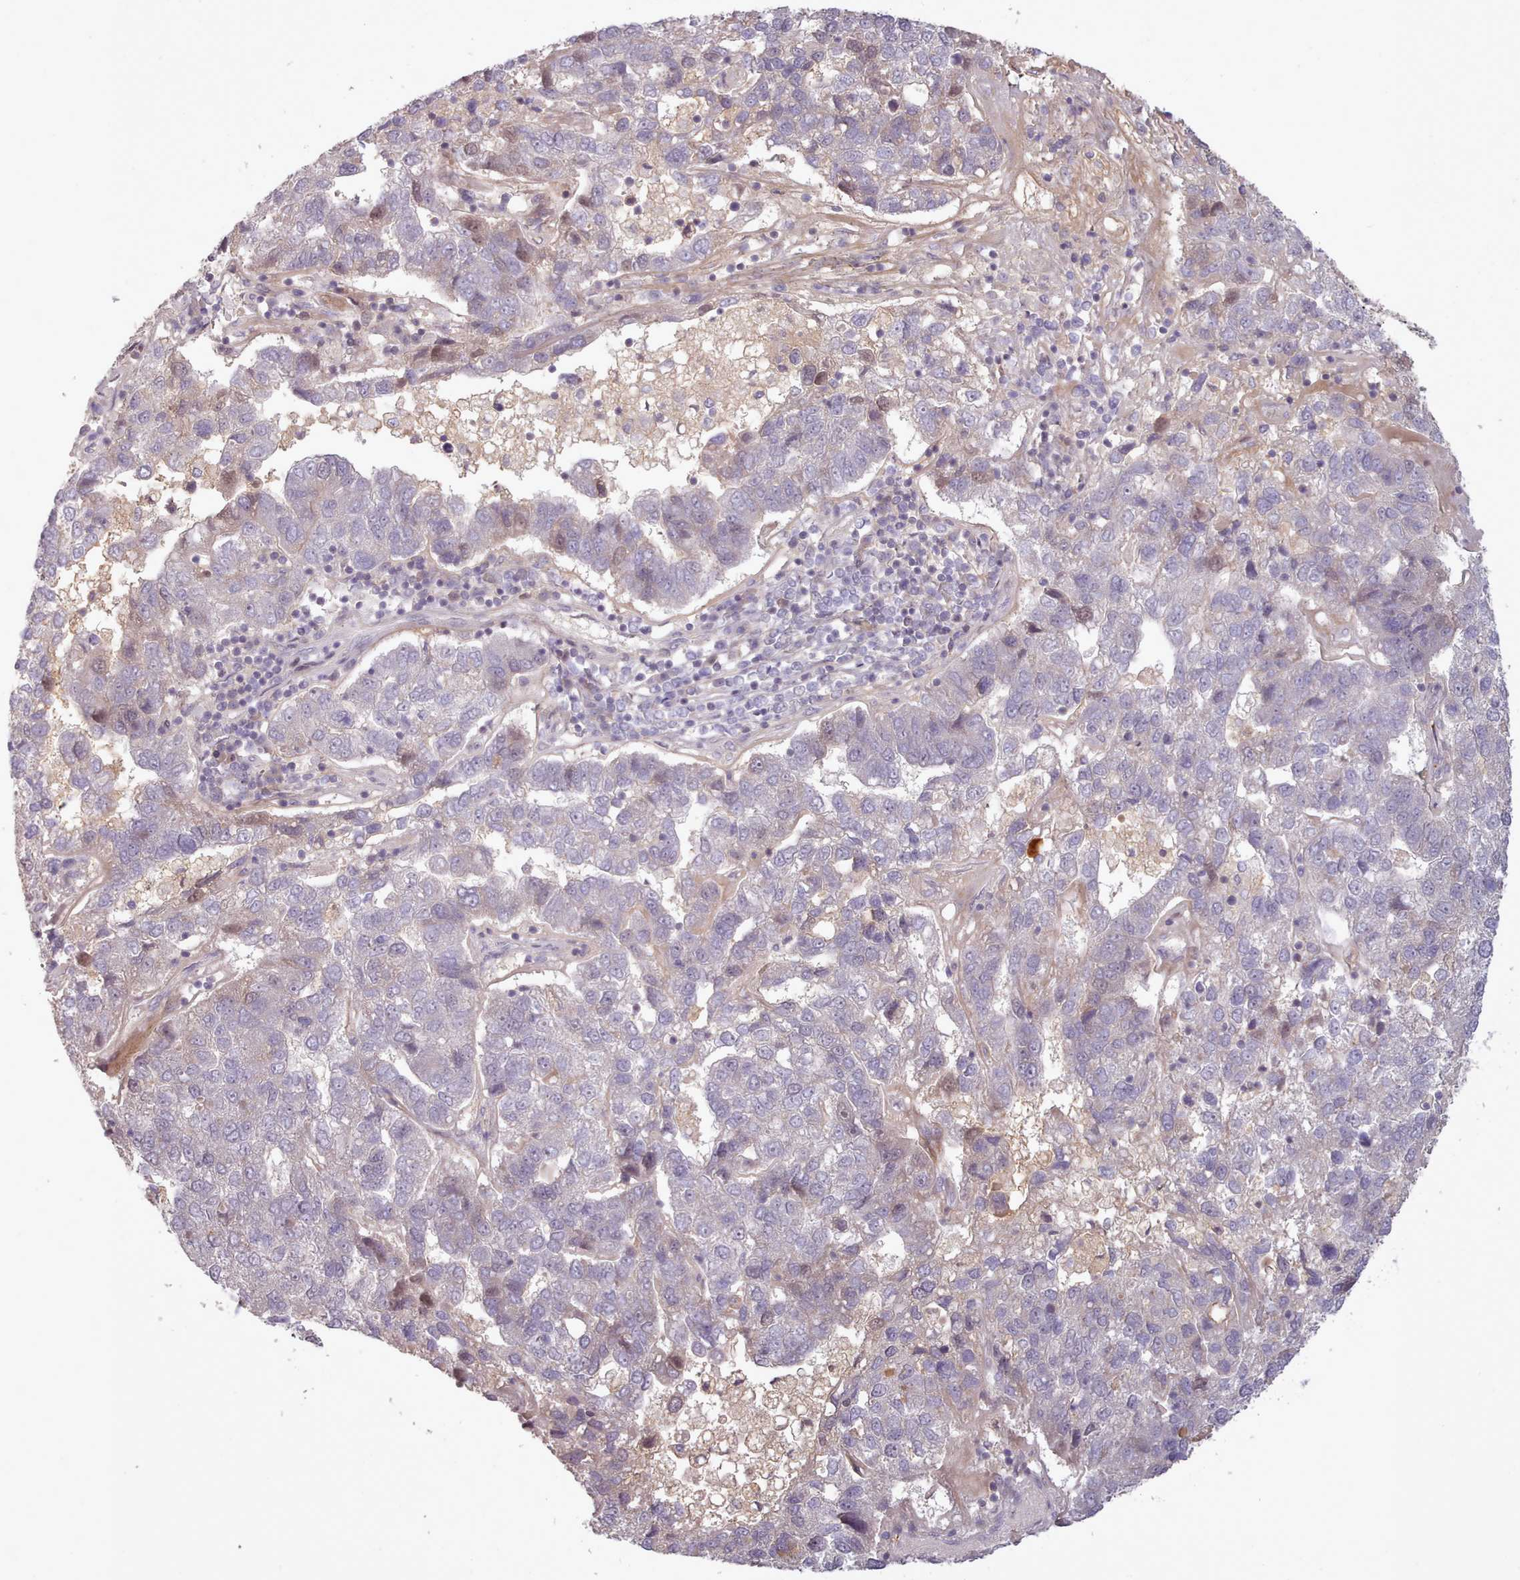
{"staining": {"intensity": "negative", "quantity": "none", "location": "none"}, "tissue": "pancreatic cancer", "cell_type": "Tumor cells", "image_type": "cancer", "snomed": [{"axis": "morphology", "description": "Adenocarcinoma, NOS"}, {"axis": "topography", "description": "Pancreas"}], "caption": "Pancreatic cancer (adenocarcinoma) was stained to show a protein in brown. There is no significant staining in tumor cells.", "gene": "LEFTY2", "patient": {"sex": "female", "age": 61}}